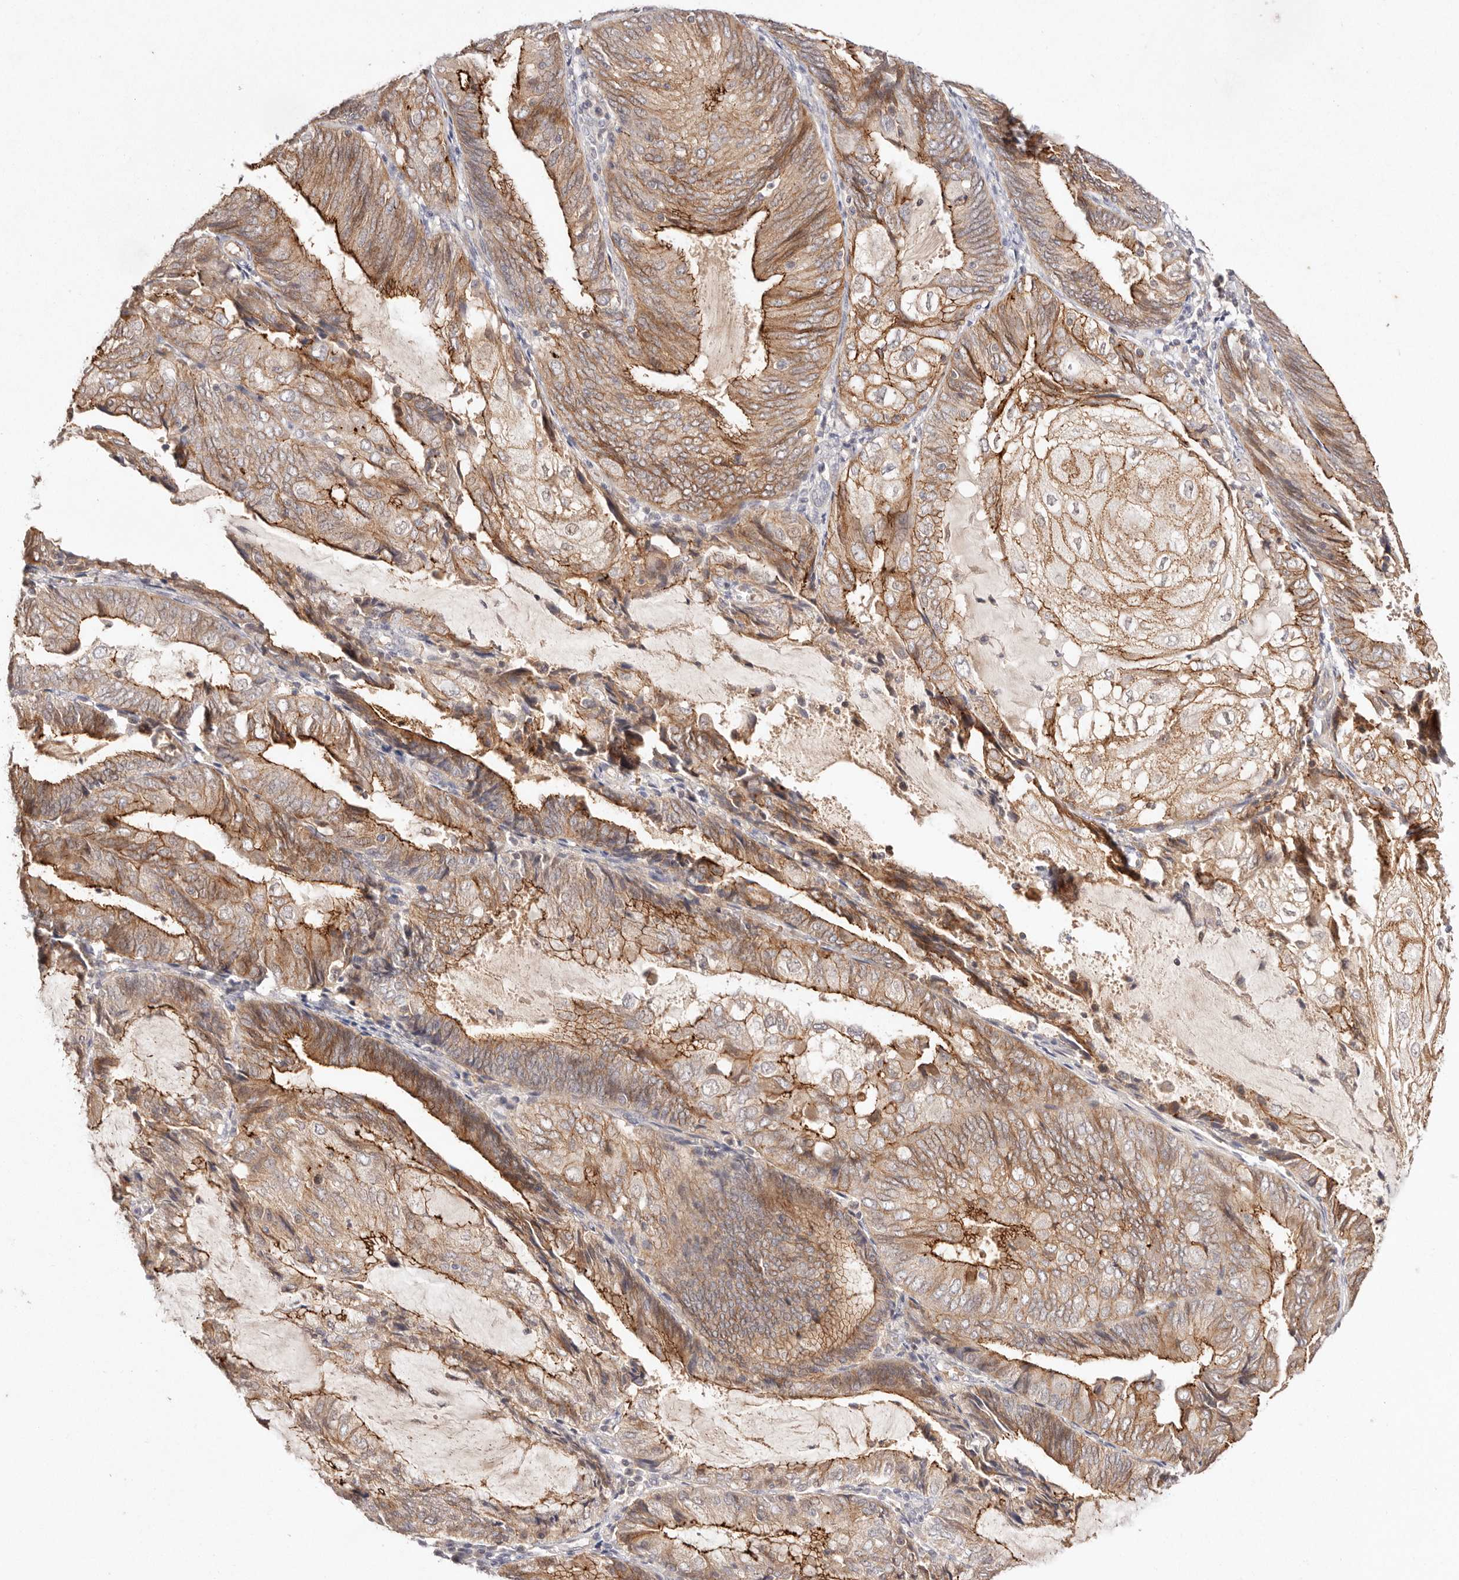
{"staining": {"intensity": "moderate", "quantity": ">75%", "location": "cytoplasmic/membranous"}, "tissue": "endometrial cancer", "cell_type": "Tumor cells", "image_type": "cancer", "snomed": [{"axis": "morphology", "description": "Adenocarcinoma, NOS"}, {"axis": "topography", "description": "Endometrium"}], "caption": "A micrograph showing moderate cytoplasmic/membranous staining in about >75% of tumor cells in endometrial cancer (adenocarcinoma), as visualized by brown immunohistochemical staining.", "gene": "CXADR", "patient": {"sex": "female", "age": 81}}